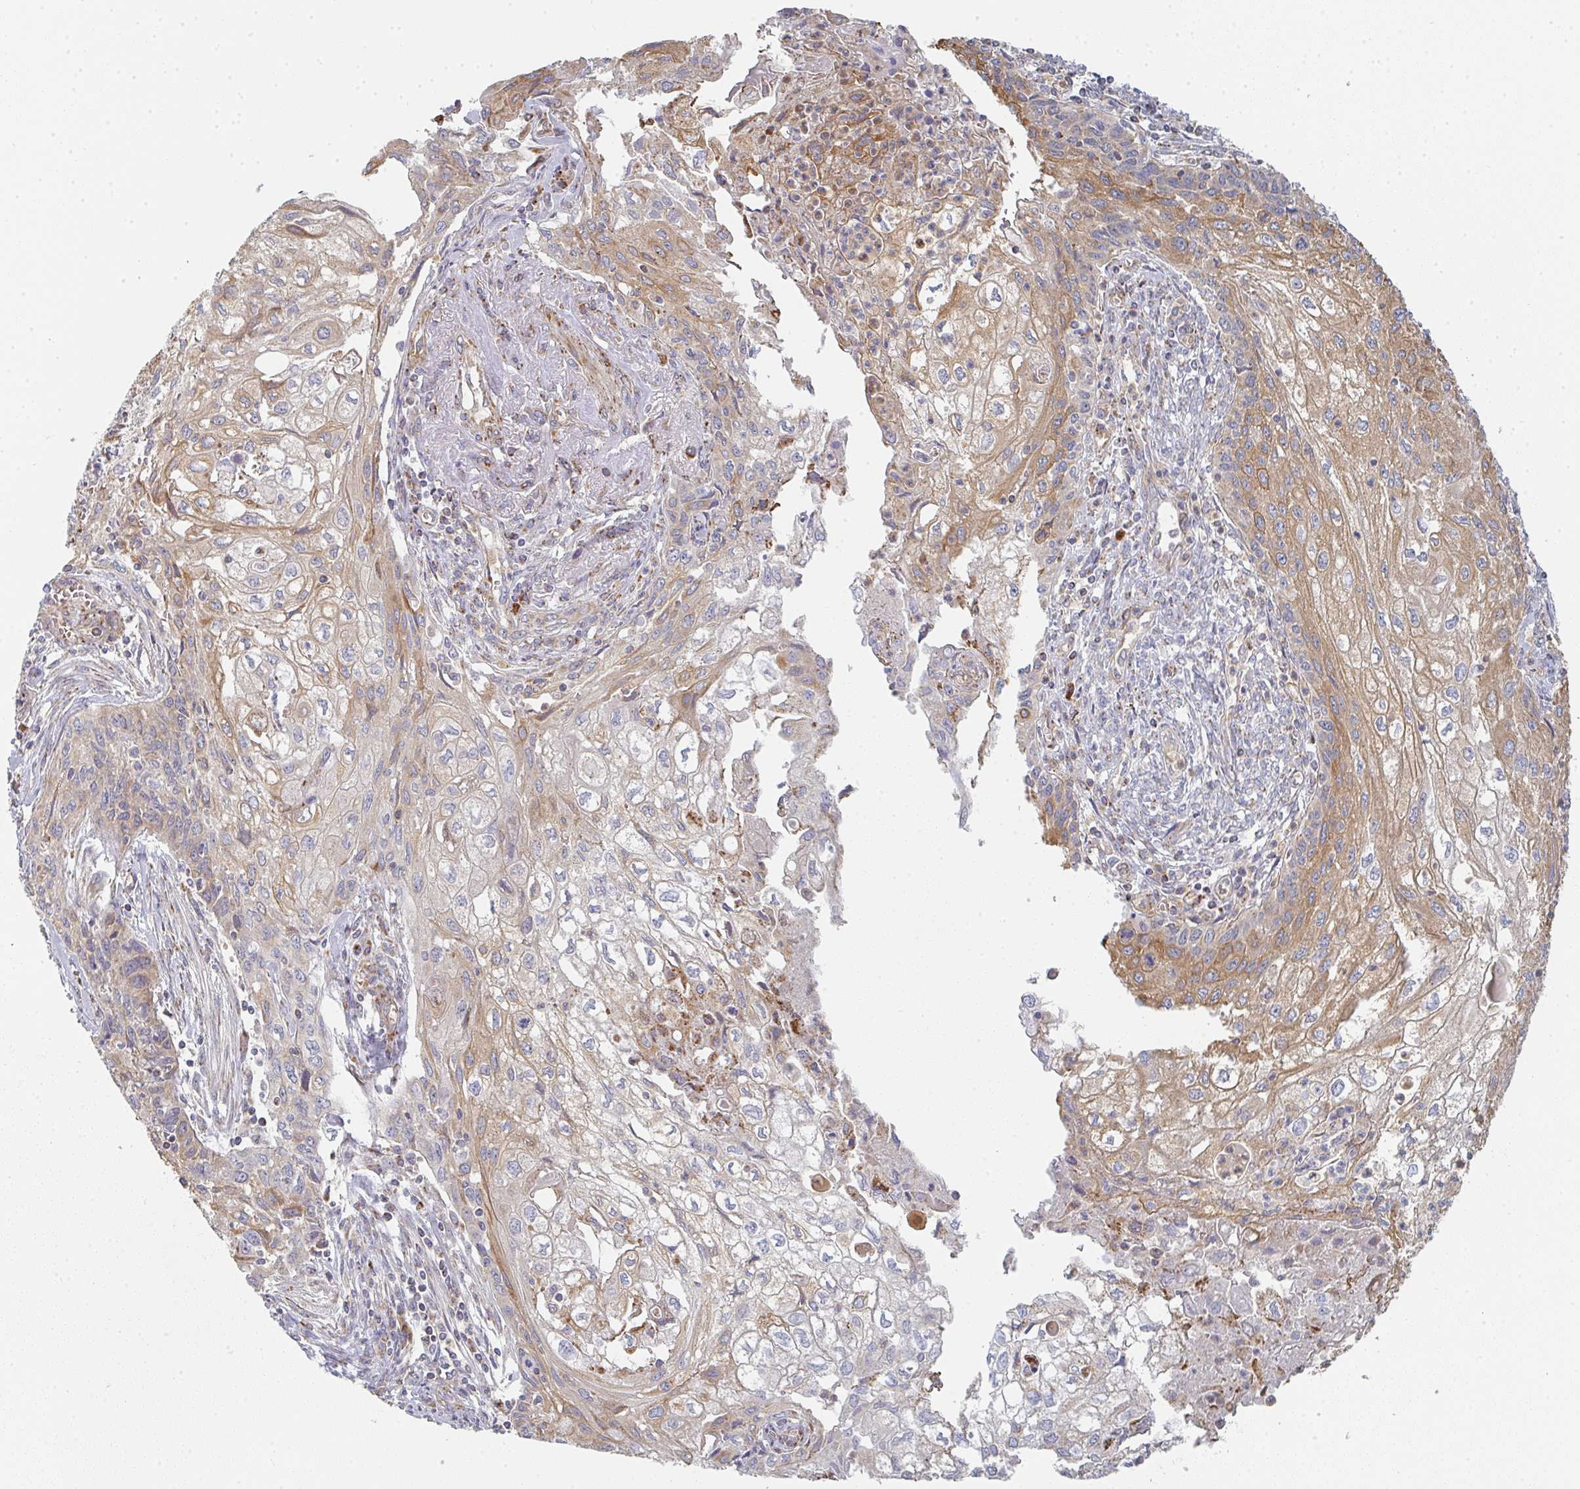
{"staining": {"intensity": "moderate", "quantity": "<25%", "location": "cytoplasmic/membranous"}, "tissue": "cervical cancer", "cell_type": "Tumor cells", "image_type": "cancer", "snomed": [{"axis": "morphology", "description": "Squamous cell carcinoma, NOS"}, {"axis": "topography", "description": "Cervix"}], "caption": "High-magnification brightfield microscopy of squamous cell carcinoma (cervical) stained with DAB (brown) and counterstained with hematoxylin (blue). tumor cells exhibit moderate cytoplasmic/membranous staining is present in approximately<25% of cells.", "gene": "ZNF526", "patient": {"sex": "female", "age": 67}}